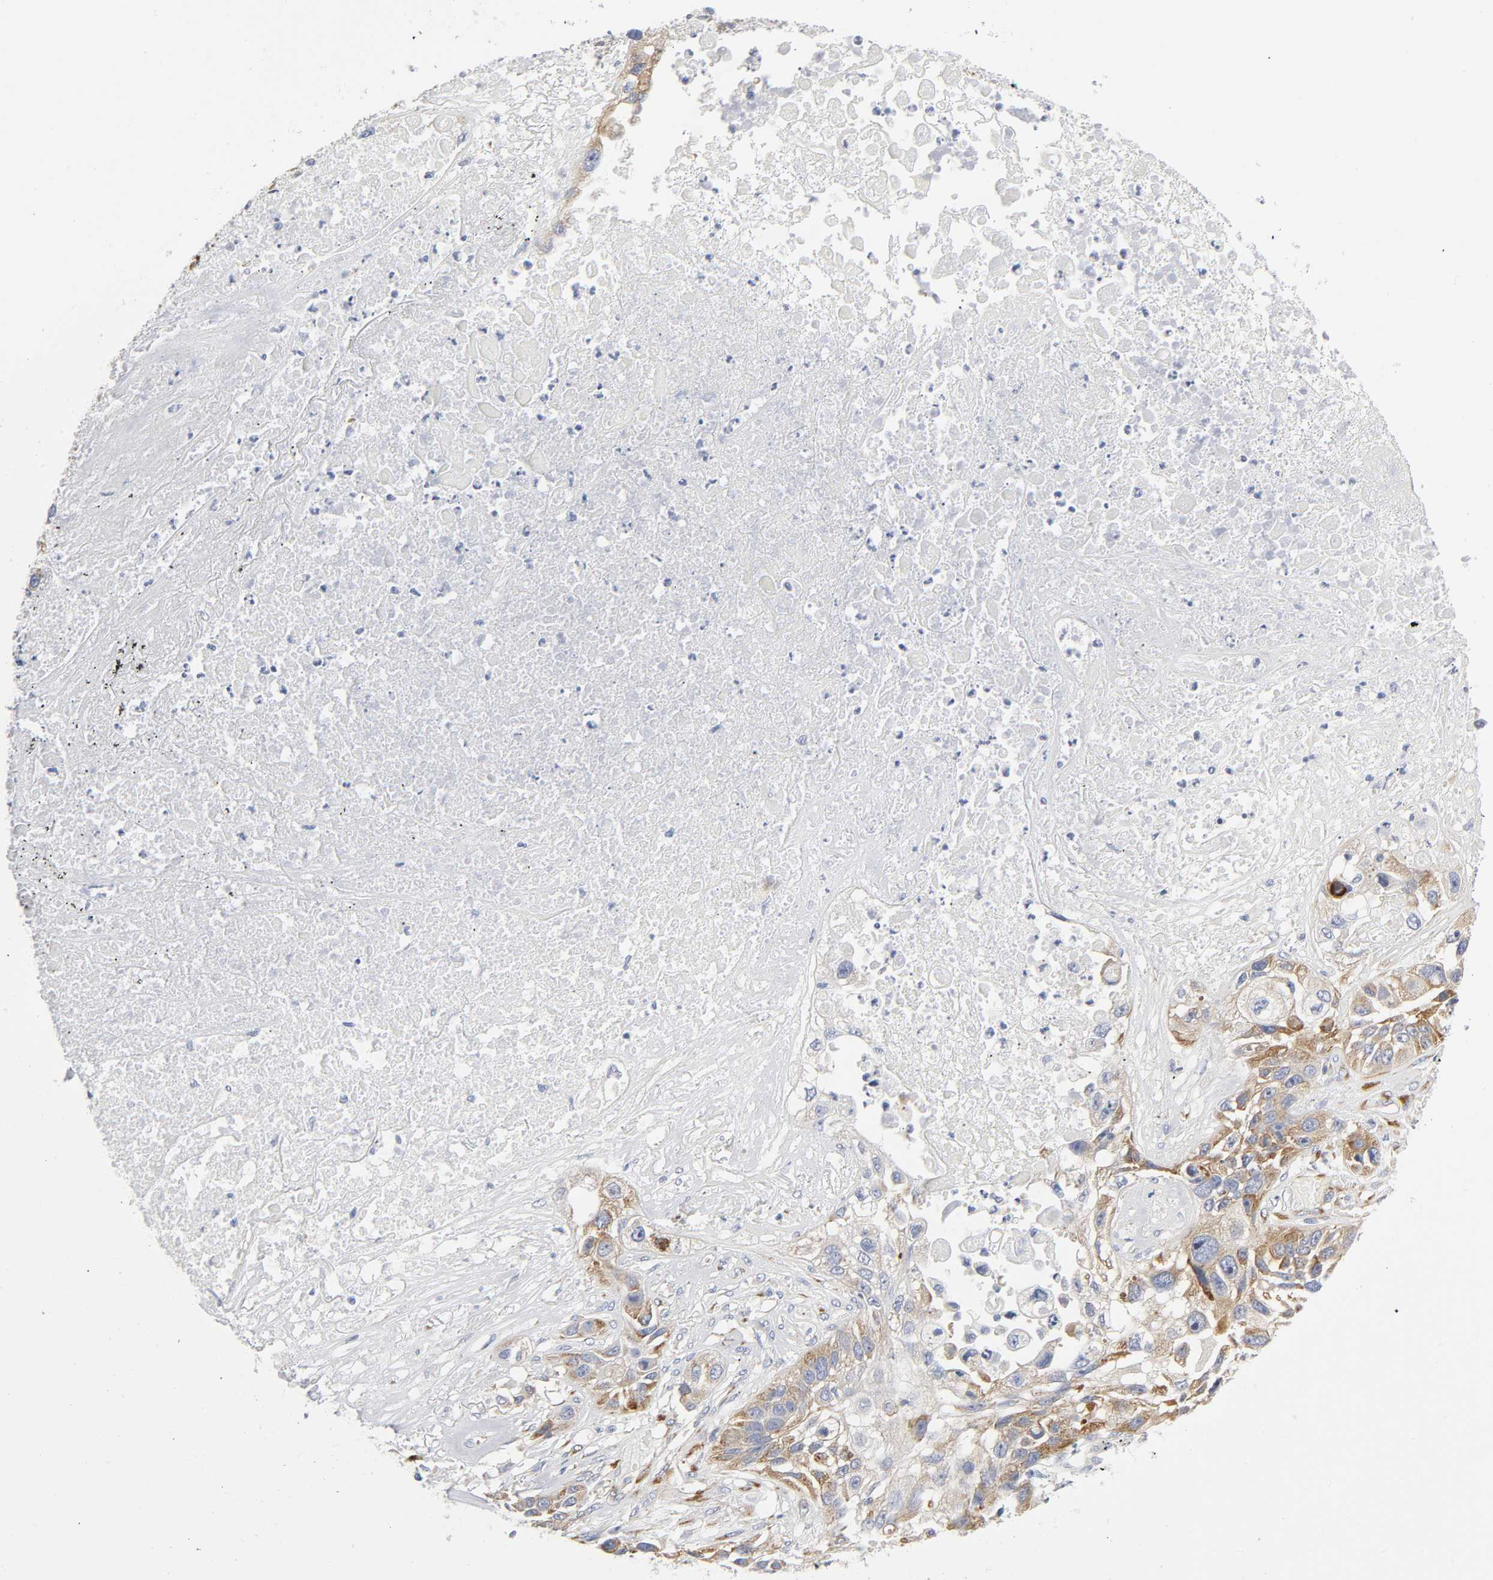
{"staining": {"intensity": "weak", "quantity": ">75%", "location": "cytoplasmic/membranous"}, "tissue": "lung cancer", "cell_type": "Tumor cells", "image_type": "cancer", "snomed": [{"axis": "morphology", "description": "Squamous cell carcinoma, NOS"}, {"axis": "topography", "description": "Lung"}], "caption": "An image of lung cancer stained for a protein displays weak cytoplasmic/membranous brown staining in tumor cells.", "gene": "REL", "patient": {"sex": "male", "age": 71}}